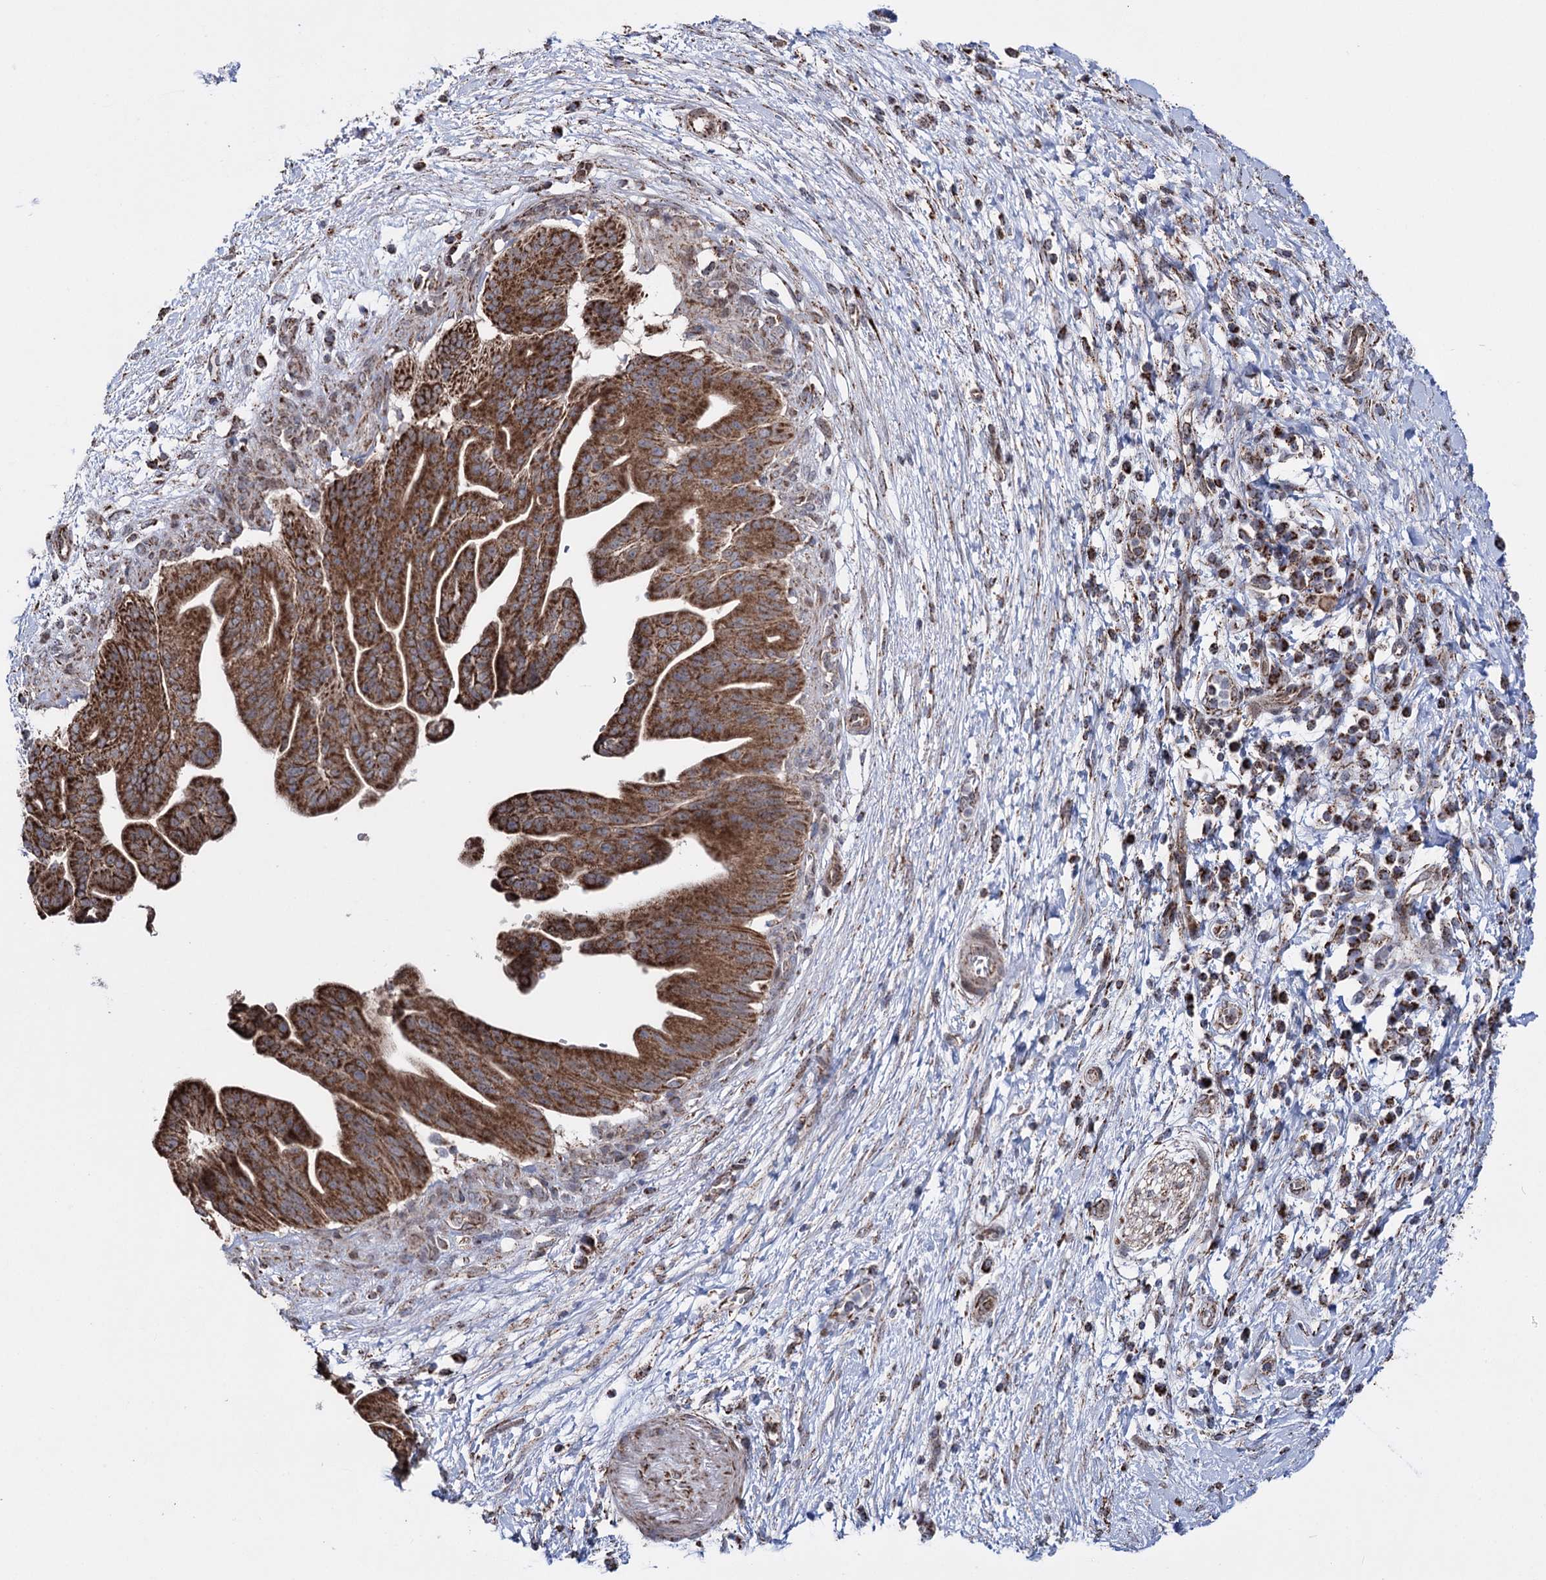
{"staining": {"intensity": "strong", "quantity": ">75%", "location": "cytoplasmic/membranous"}, "tissue": "pancreatic cancer", "cell_type": "Tumor cells", "image_type": "cancer", "snomed": [{"axis": "morphology", "description": "Adenocarcinoma, NOS"}, {"axis": "topography", "description": "Pancreas"}], "caption": "This is a photomicrograph of immunohistochemistry staining of pancreatic cancer (adenocarcinoma), which shows strong expression in the cytoplasmic/membranous of tumor cells.", "gene": "CREB3L4", "patient": {"sex": "male", "age": 68}}